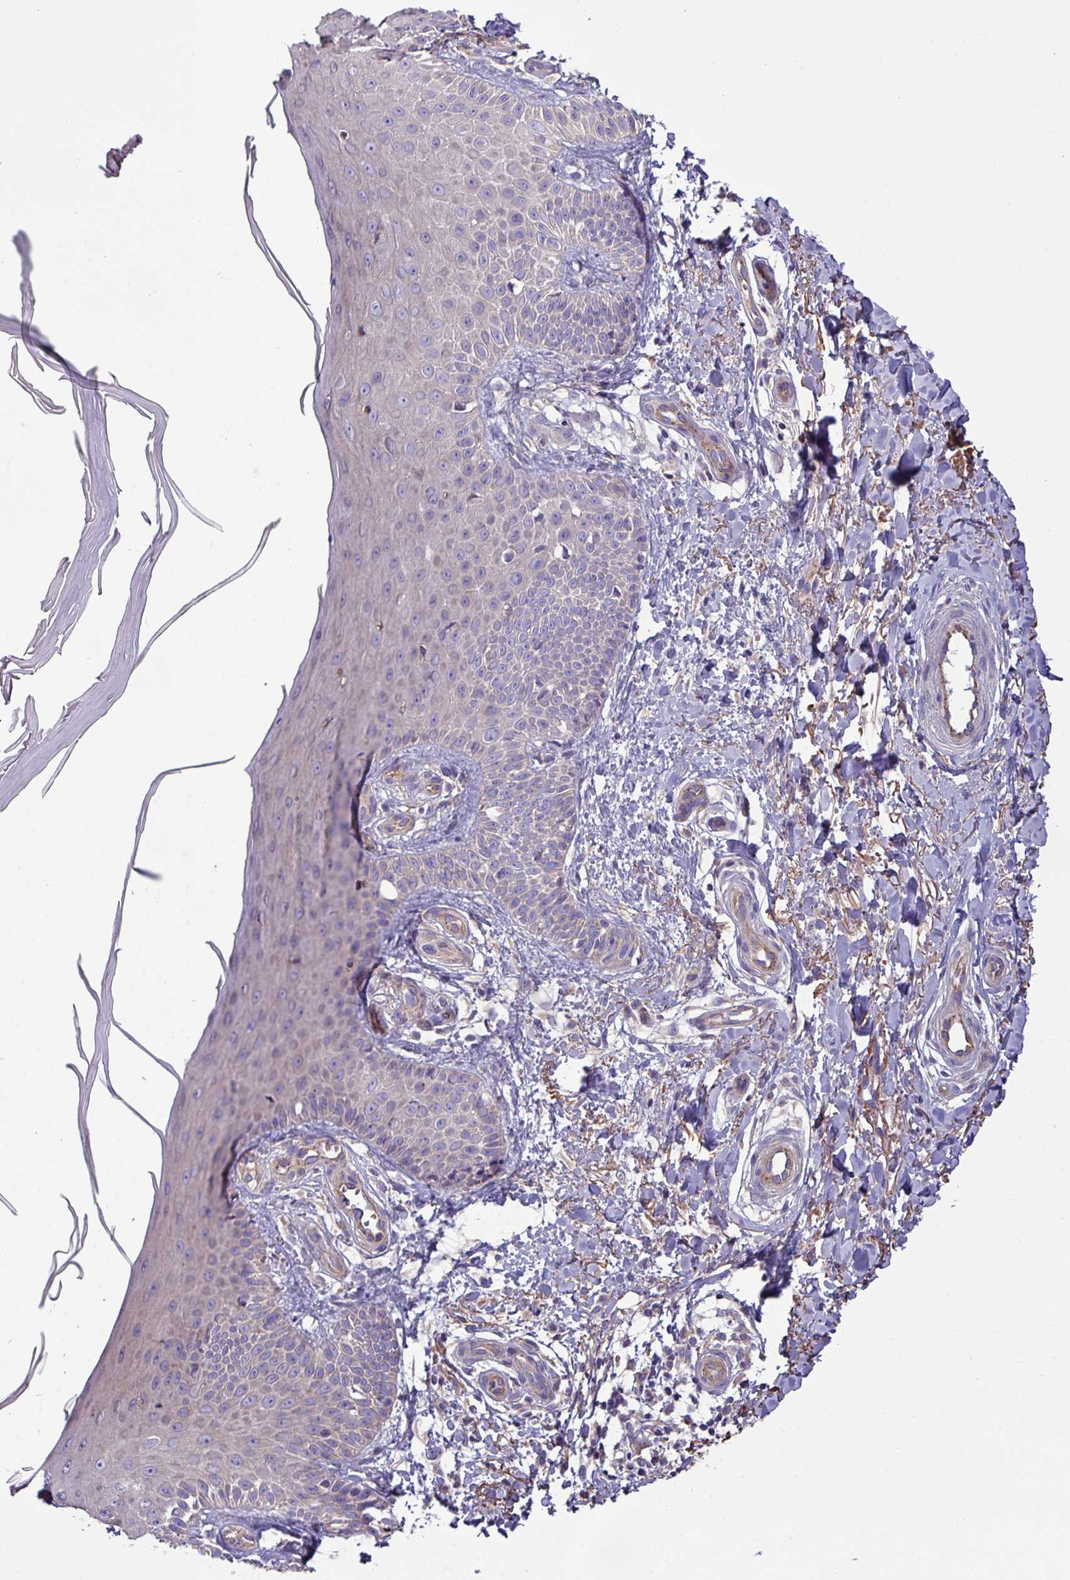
{"staining": {"intensity": "weak", "quantity": "25%-75%", "location": "cytoplasmic/membranous"}, "tissue": "skin", "cell_type": "Fibroblasts", "image_type": "normal", "snomed": [{"axis": "morphology", "description": "Normal tissue, NOS"}, {"axis": "topography", "description": "Skin"}], "caption": "Fibroblasts demonstrate low levels of weak cytoplasmic/membranous positivity in approximately 25%-75% of cells in benign human skin. (IHC, brightfield microscopy, high magnification).", "gene": "PPM1J", "patient": {"sex": "male", "age": 81}}